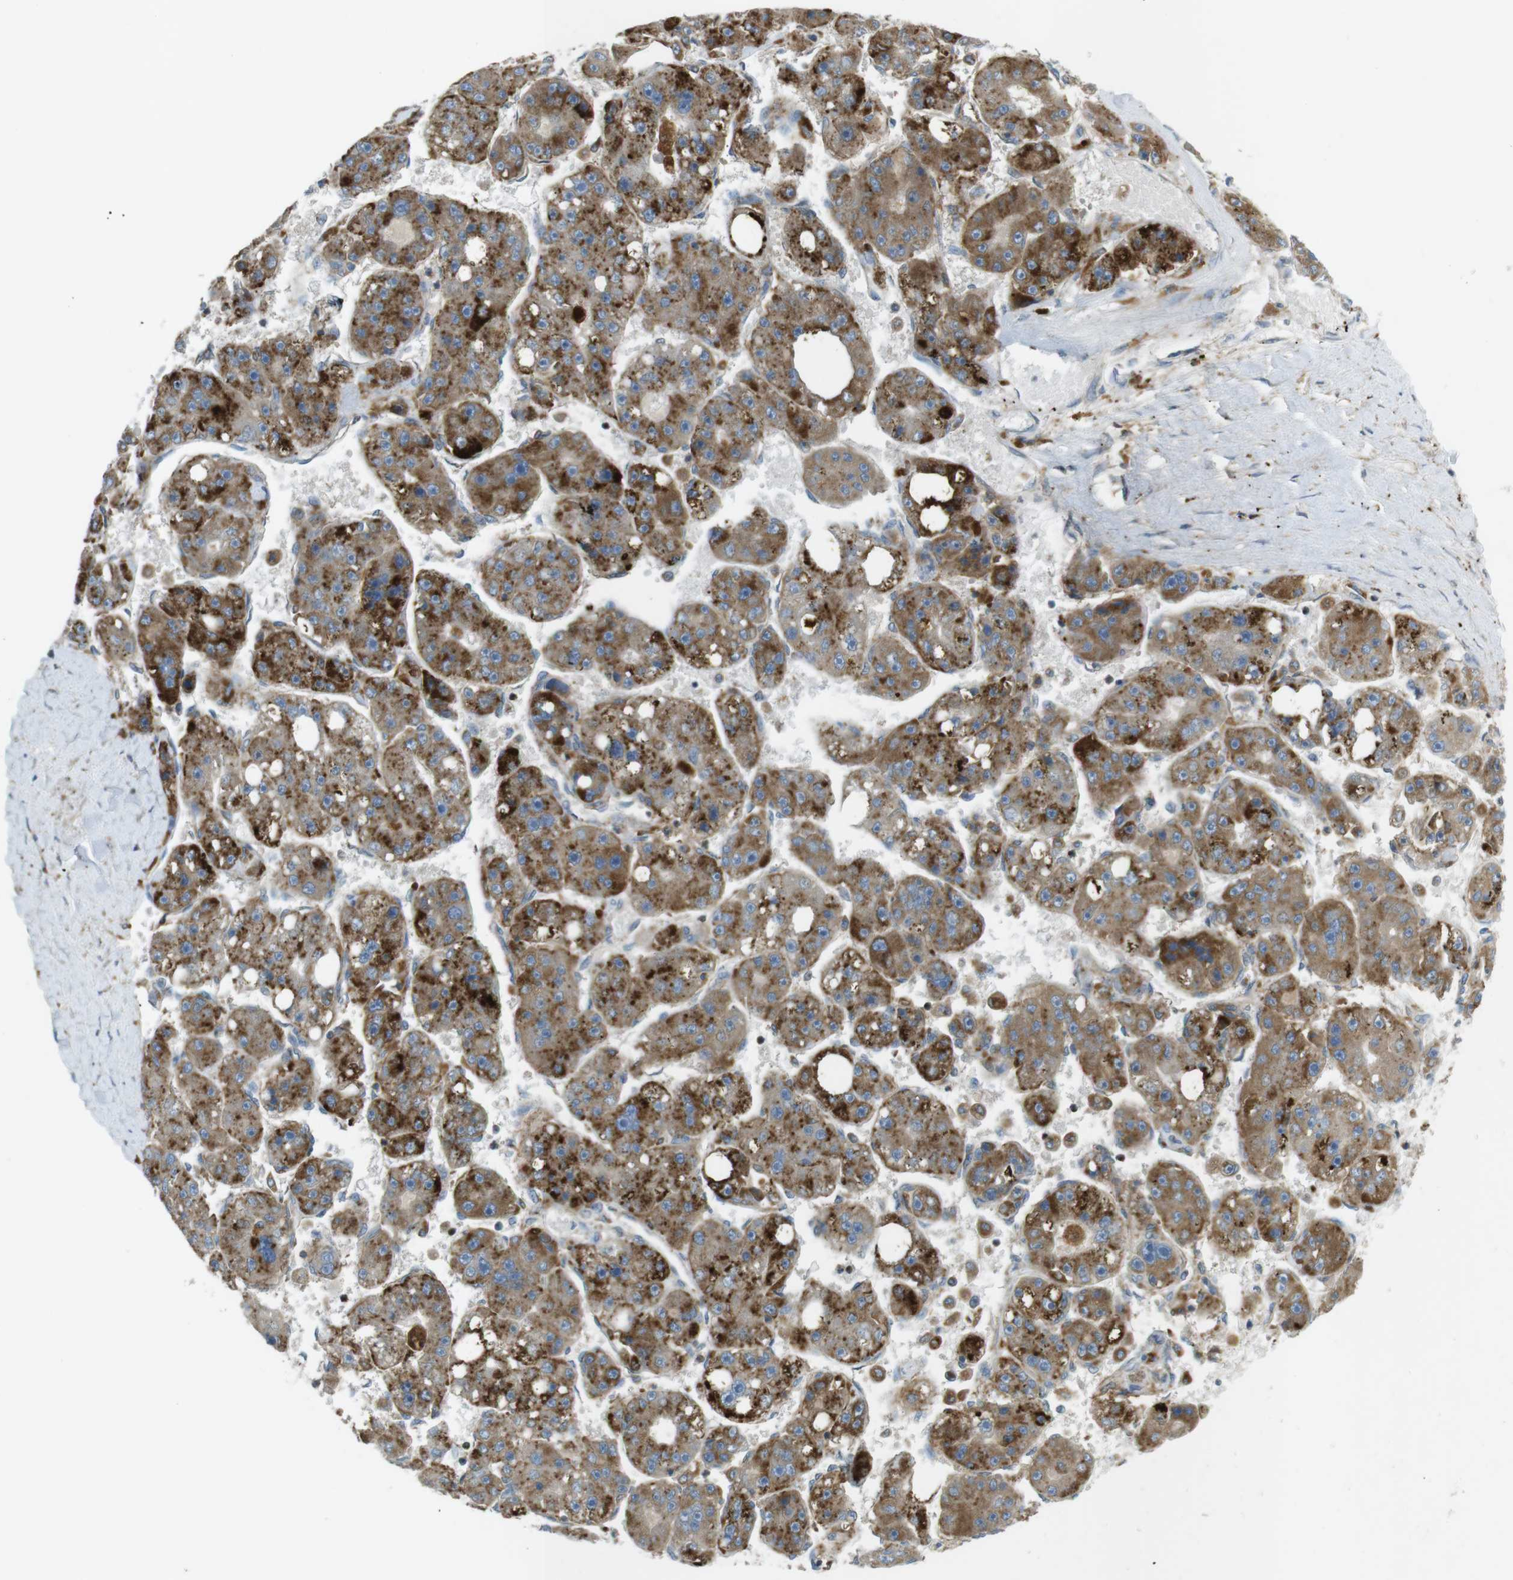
{"staining": {"intensity": "moderate", "quantity": ">75%", "location": "cytoplasmic/membranous"}, "tissue": "liver cancer", "cell_type": "Tumor cells", "image_type": "cancer", "snomed": [{"axis": "morphology", "description": "Carcinoma, Hepatocellular, NOS"}, {"axis": "topography", "description": "Liver"}], "caption": "Brown immunohistochemical staining in liver cancer (hepatocellular carcinoma) exhibits moderate cytoplasmic/membranous expression in about >75% of tumor cells. (brown staining indicates protein expression, while blue staining denotes nuclei).", "gene": "LAMP1", "patient": {"sex": "female", "age": 61}}